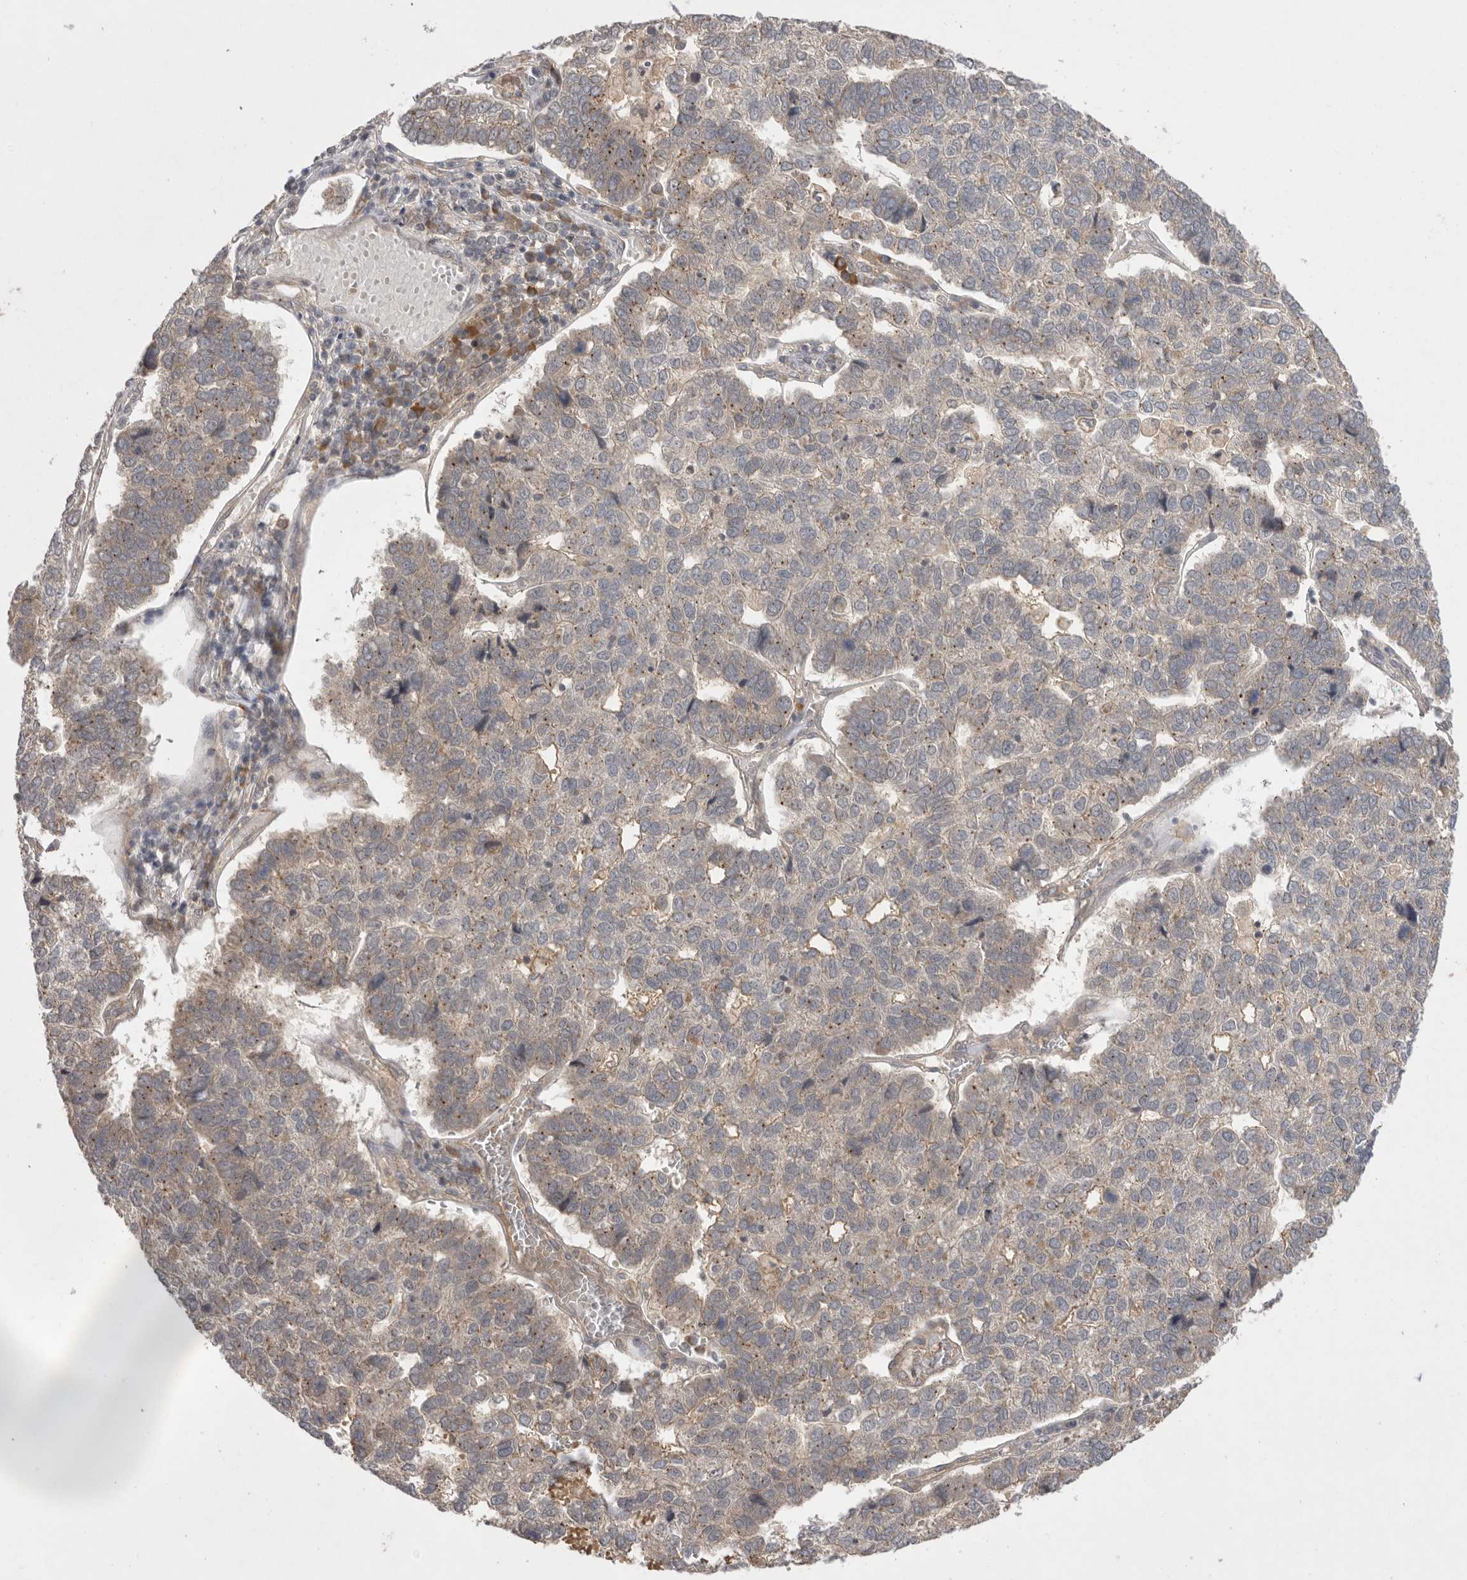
{"staining": {"intensity": "weak", "quantity": "25%-75%", "location": "cytoplasmic/membranous"}, "tissue": "pancreatic cancer", "cell_type": "Tumor cells", "image_type": "cancer", "snomed": [{"axis": "morphology", "description": "Adenocarcinoma, NOS"}, {"axis": "topography", "description": "Pancreas"}], "caption": "Weak cytoplasmic/membranous expression is seen in about 25%-75% of tumor cells in pancreatic adenocarcinoma.", "gene": "NRCAM", "patient": {"sex": "female", "age": 61}}